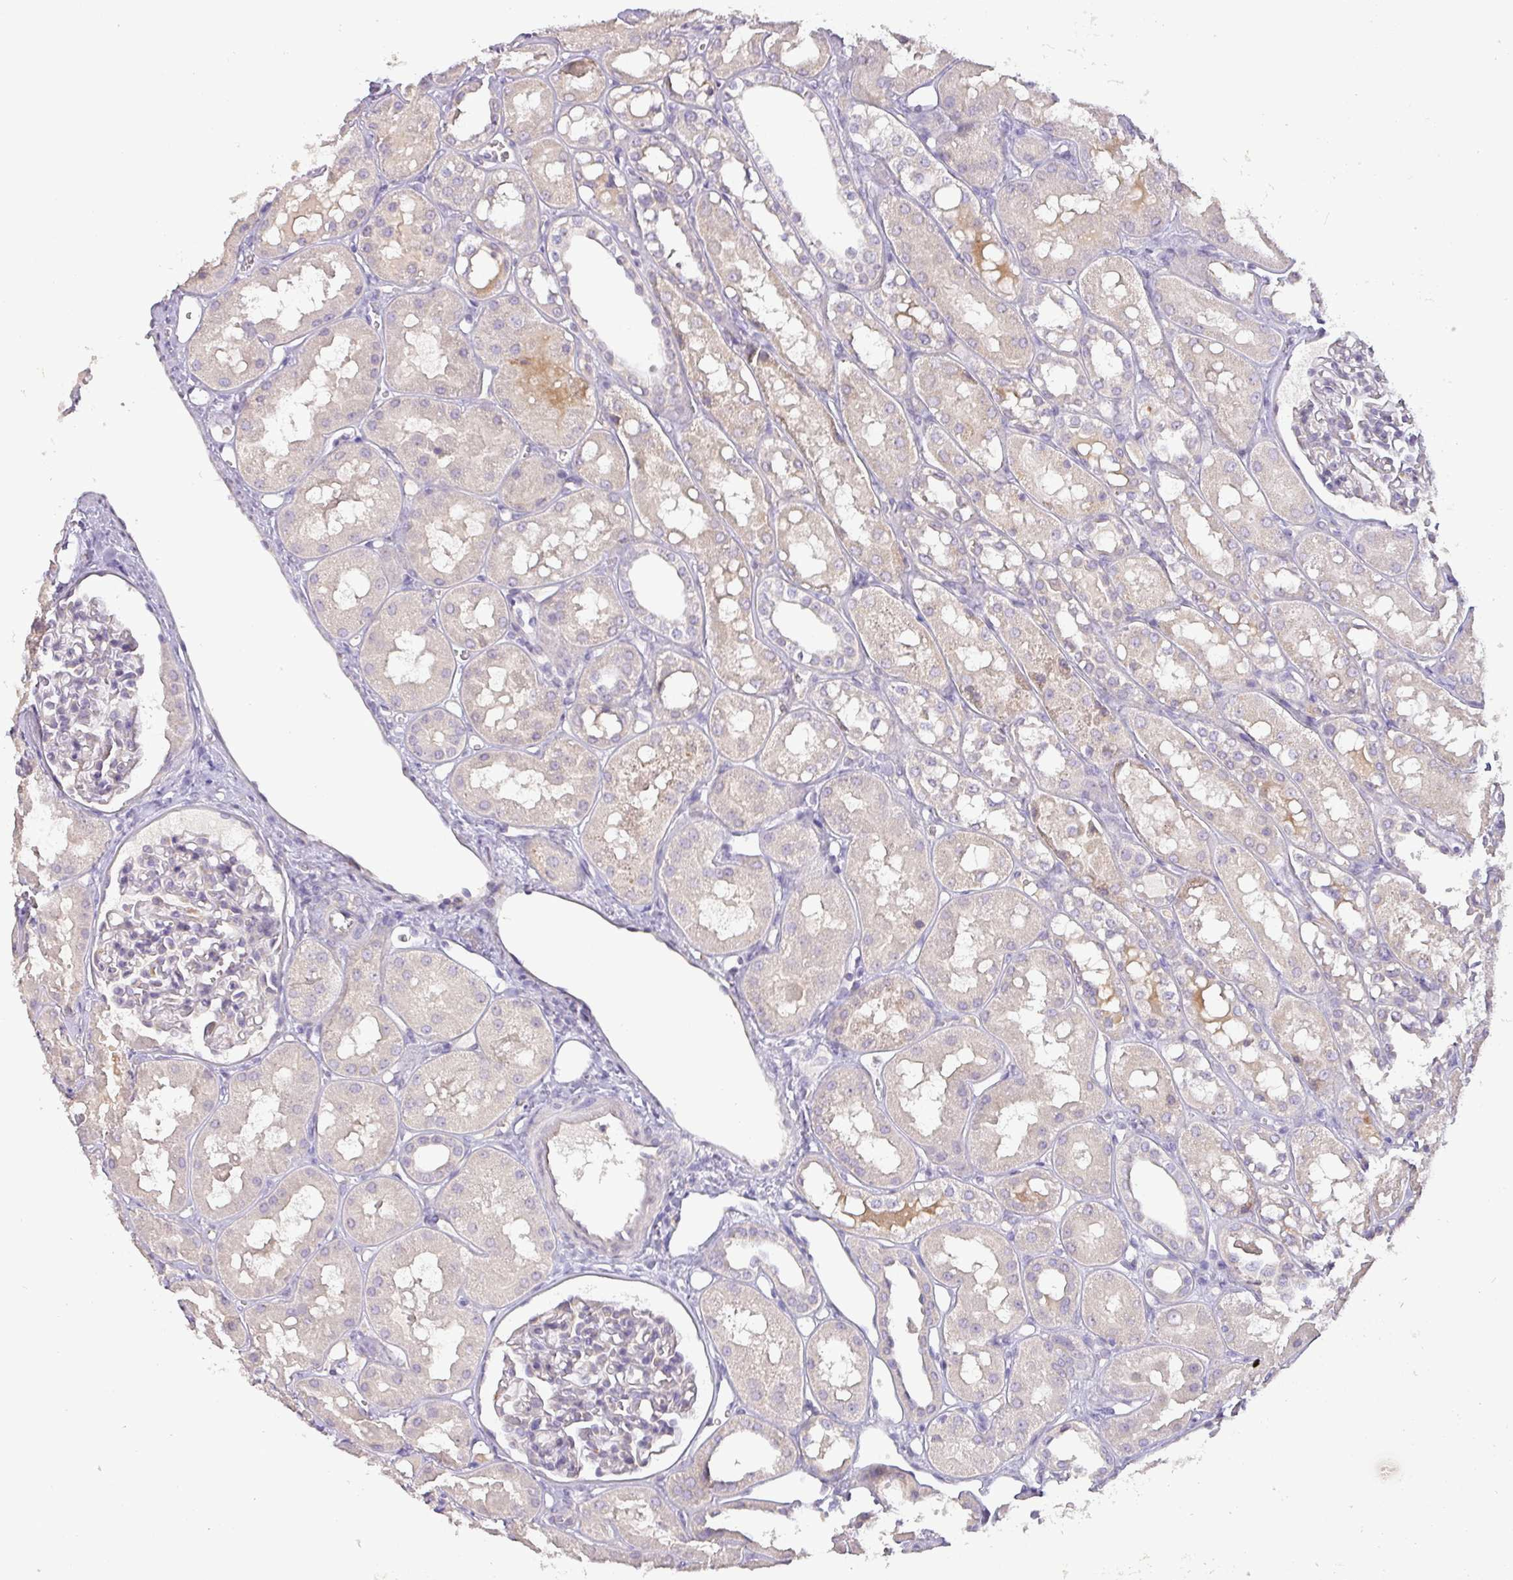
{"staining": {"intensity": "negative", "quantity": "none", "location": "none"}, "tissue": "kidney", "cell_type": "Cells in glomeruli", "image_type": "normal", "snomed": [{"axis": "morphology", "description": "Normal tissue, NOS"}, {"axis": "topography", "description": "Kidney"}], "caption": "The image shows no significant staining in cells in glomeruli of kidney. The staining is performed using DAB brown chromogen with nuclei counter-stained in using hematoxylin.", "gene": "DRD5", "patient": {"sex": "male", "age": 16}}